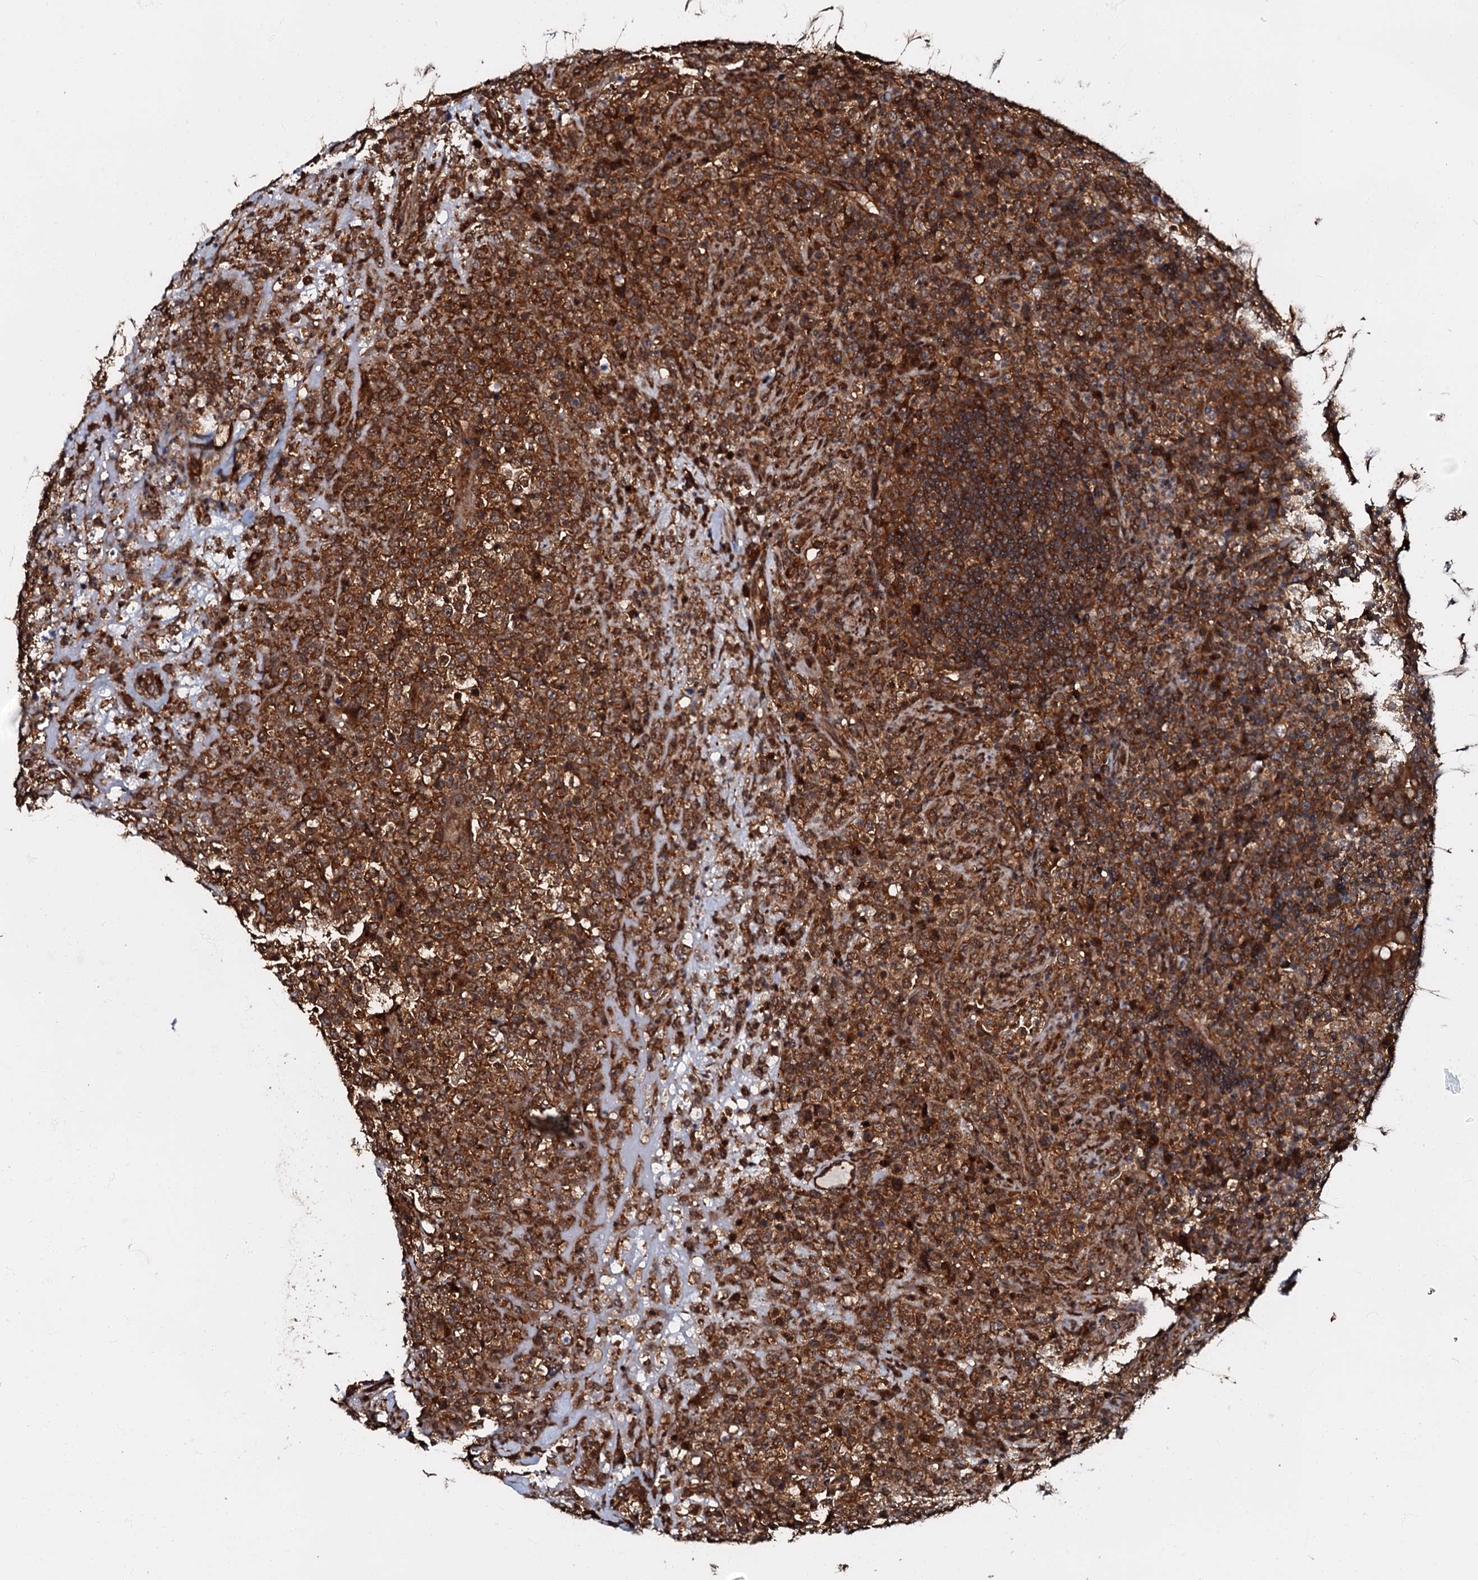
{"staining": {"intensity": "strong", "quantity": ">75%", "location": "cytoplasmic/membranous"}, "tissue": "lymphoma", "cell_type": "Tumor cells", "image_type": "cancer", "snomed": [{"axis": "morphology", "description": "Malignant lymphoma, non-Hodgkin's type, High grade"}, {"axis": "topography", "description": "Colon"}], "caption": "Strong cytoplasmic/membranous positivity is seen in approximately >75% of tumor cells in lymphoma. Nuclei are stained in blue.", "gene": "OSBP", "patient": {"sex": "female", "age": 53}}